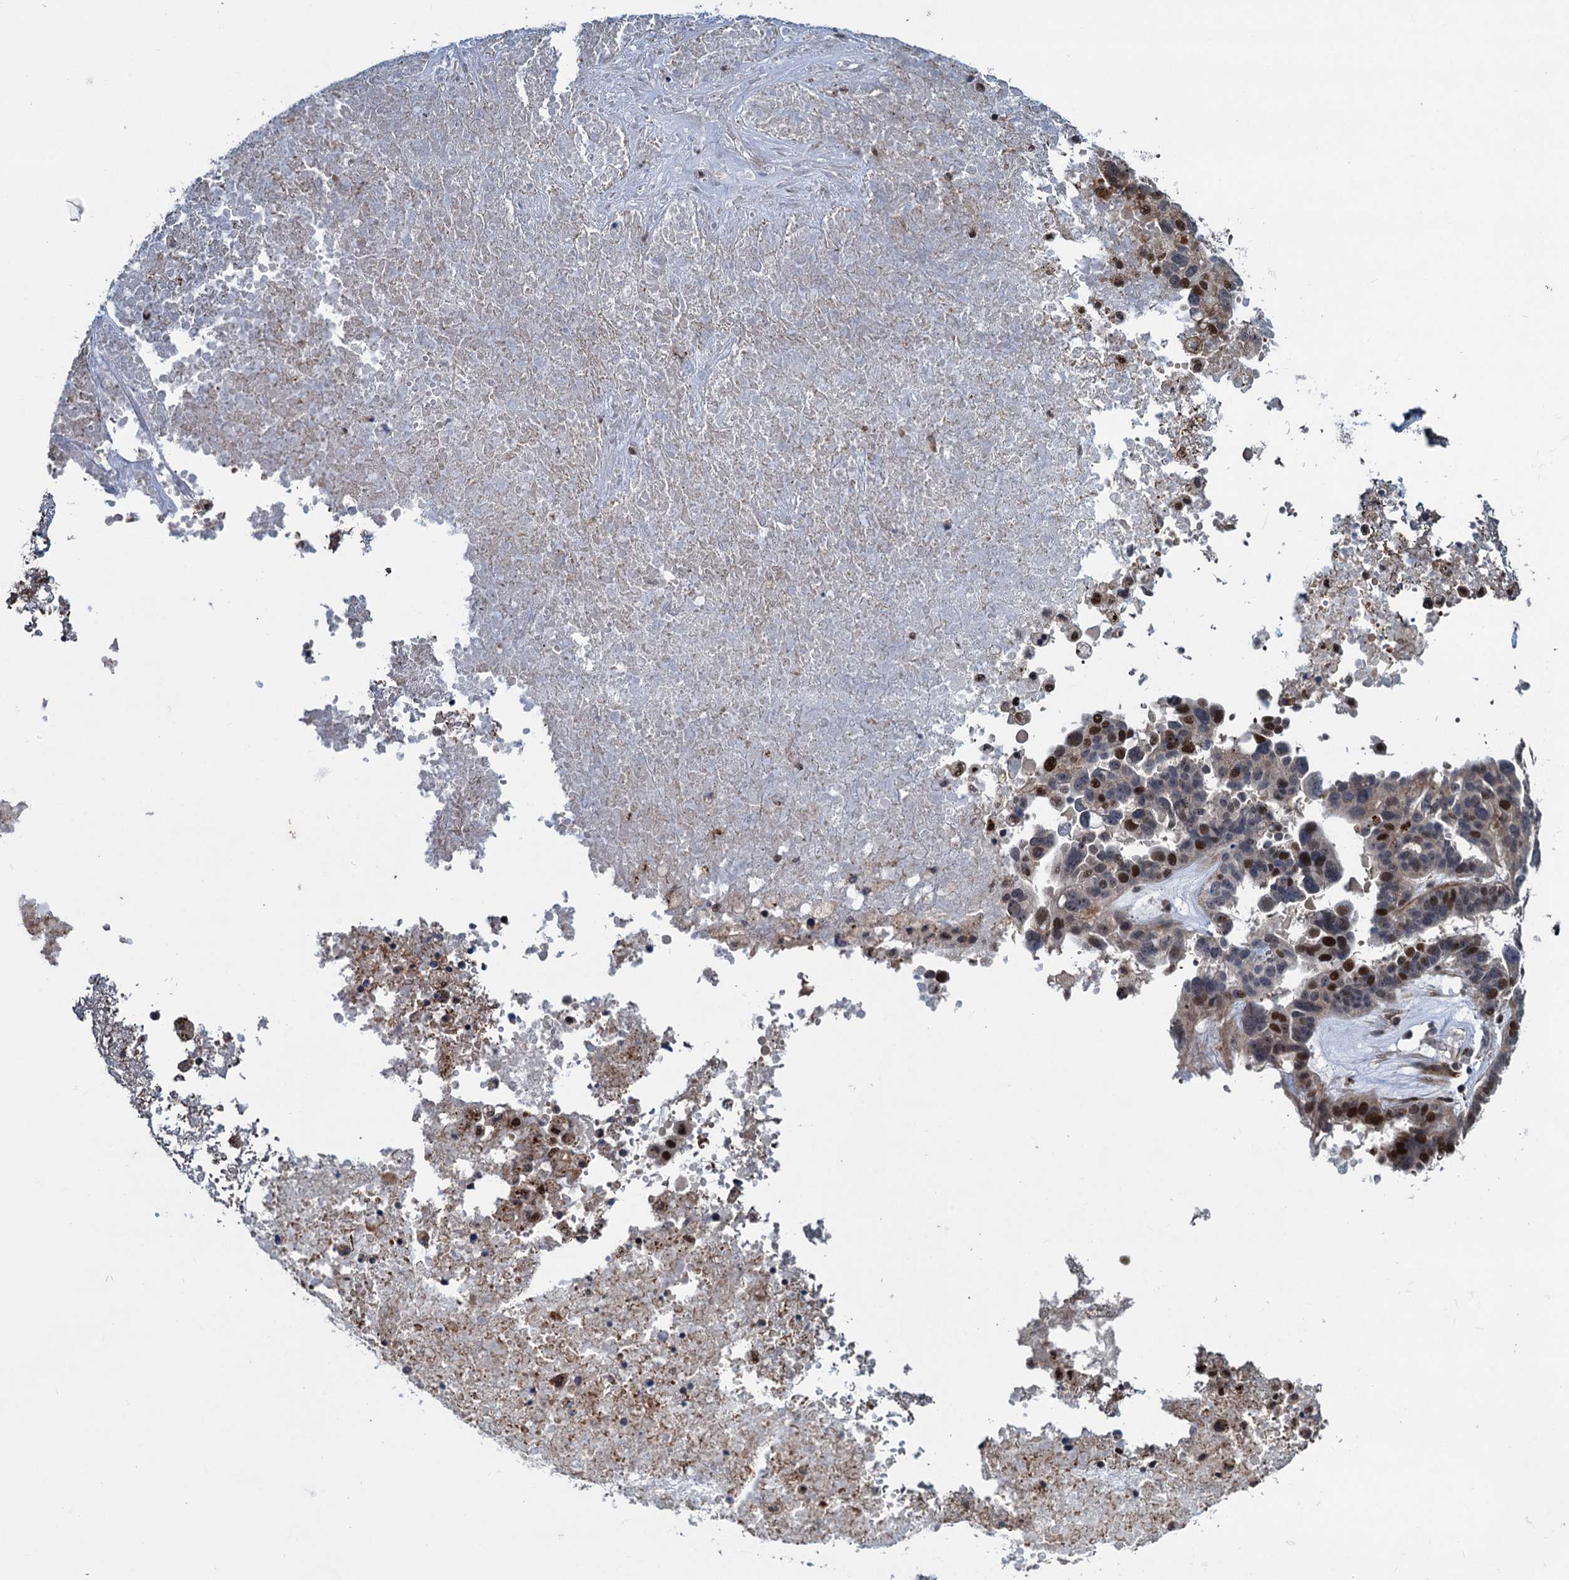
{"staining": {"intensity": "moderate", "quantity": "25%-75%", "location": "nuclear"}, "tissue": "ovarian cancer", "cell_type": "Tumor cells", "image_type": "cancer", "snomed": [{"axis": "morphology", "description": "Cystadenocarcinoma, serous, NOS"}, {"axis": "topography", "description": "Ovary"}], "caption": "Serous cystadenocarcinoma (ovarian) was stained to show a protein in brown. There is medium levels of moderate nuclear expression in approximately 25%-75% of tumor cells.", "gene": "ATOSA", "patient": {"sex": "female", "age": 59}}